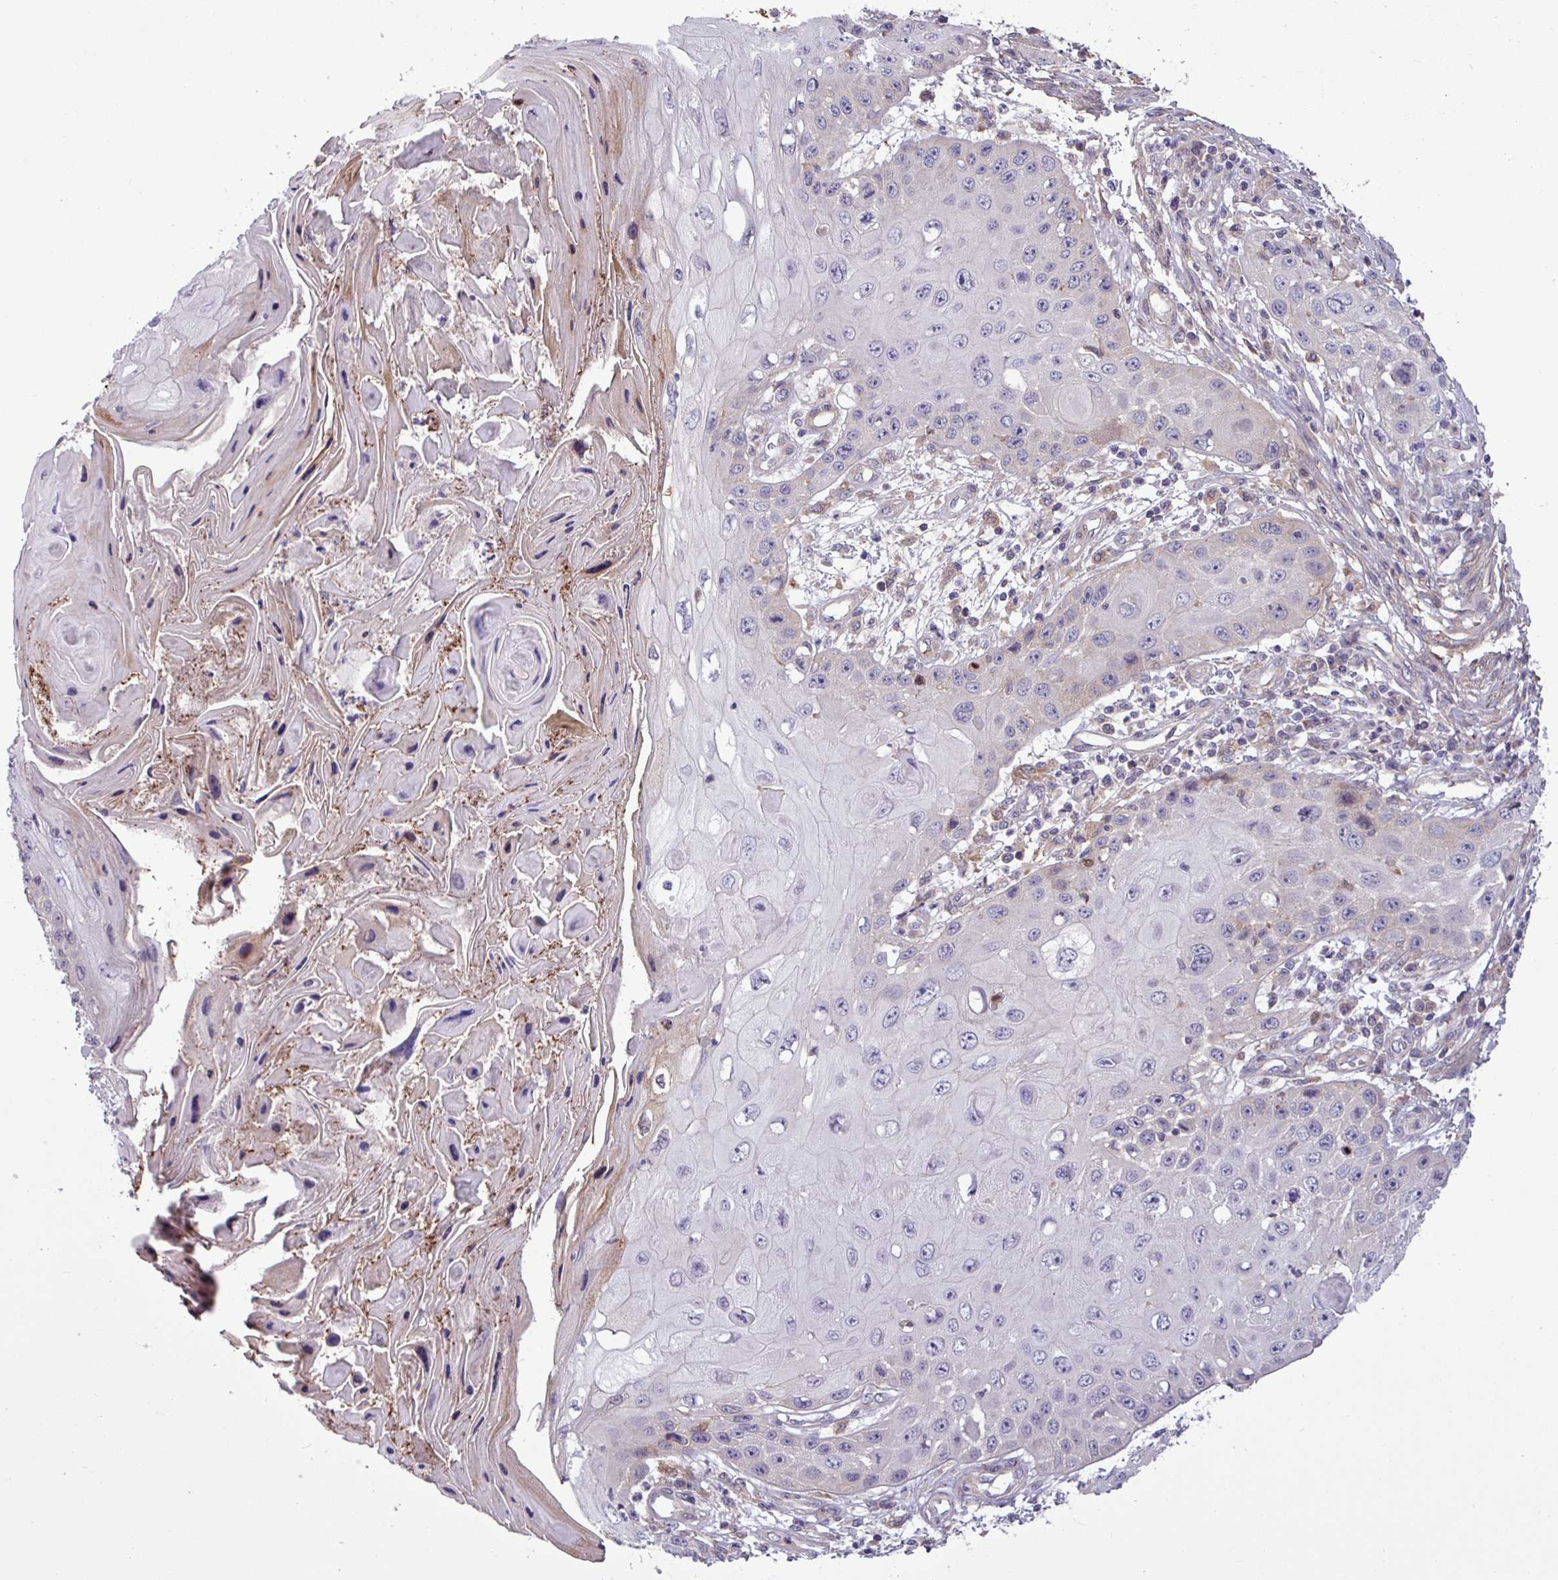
{"staining": {"intensity": "negative", "quantity": "none", "location": "none"}, "tissue": "skin cancer", "cell_type": "Tumor cells", "image_type": "cancer", "snomed": [{"axis": "morphology", "description": "Squamous cell carcinoma, NOS"}, {"axis": "topography", "description": "Skin"}, {"axis": "topography", "description": "Vulva"}], "caption": "The image displays no significant staining in tumor cells of squamous cell carcinoma (skin).", "gene": "PCED1A", "patient": {"sex": "female", "age": 44}}